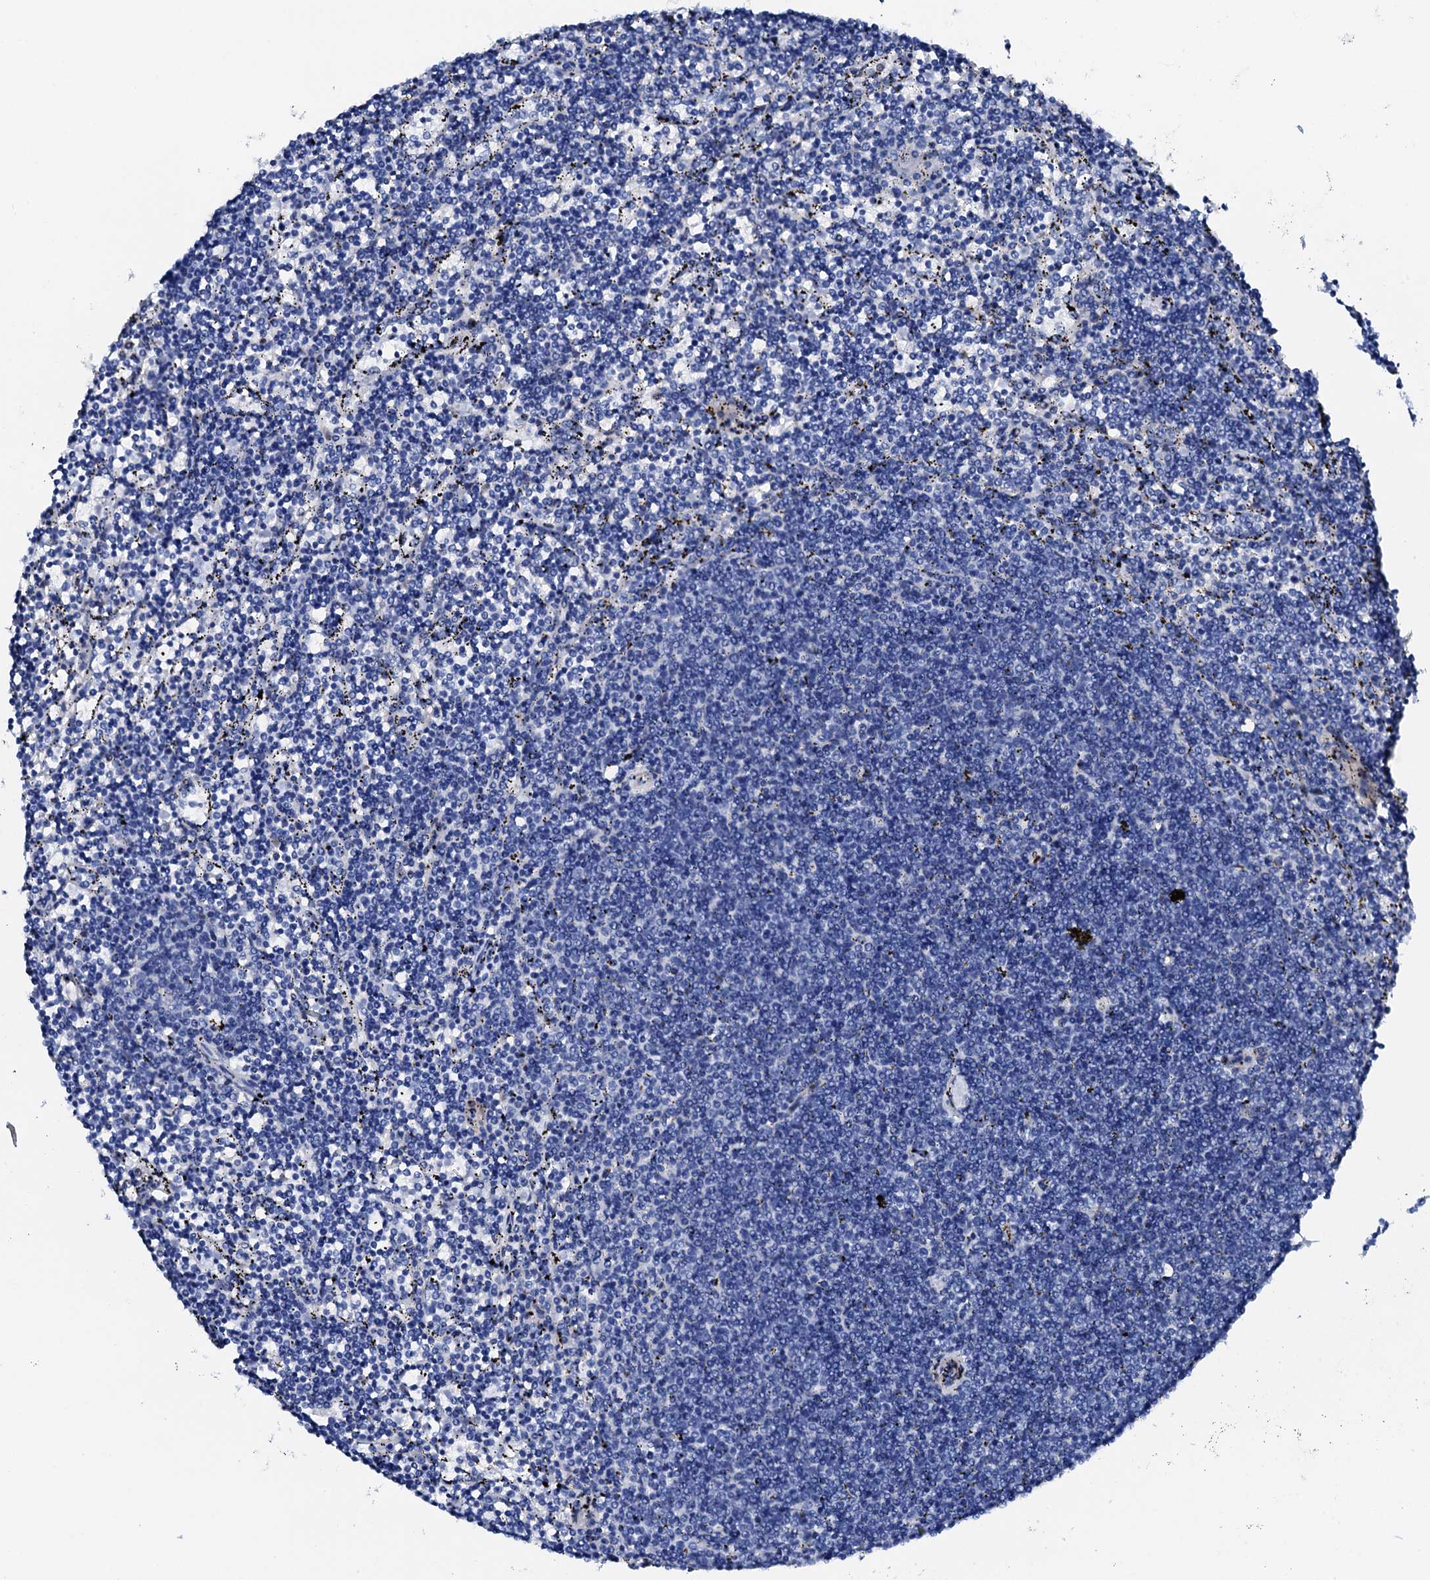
{"staining": {"intensity": "negative", "quantity": "none", "location": "none"}, "tissue": "lymphoma", "cell_type": "Tumor cells", "image_type": "cancer", "snomed": [{"axis": "morphology", "description": "Malignant lymphoma, non-Hodgkin's type, Low grade"}, {"axis": "topography", "description": "Spleen"}], "caption": "This is a photomicrograph of immunohistochemistry staining of low-grade malignant lymphoma, non-Hodgkin's type, which shows no expression in tumor cells. (DAB IHC, high magnification).", "gene": "NRIP2", "patient": {"sex": "female", "age": 50}}